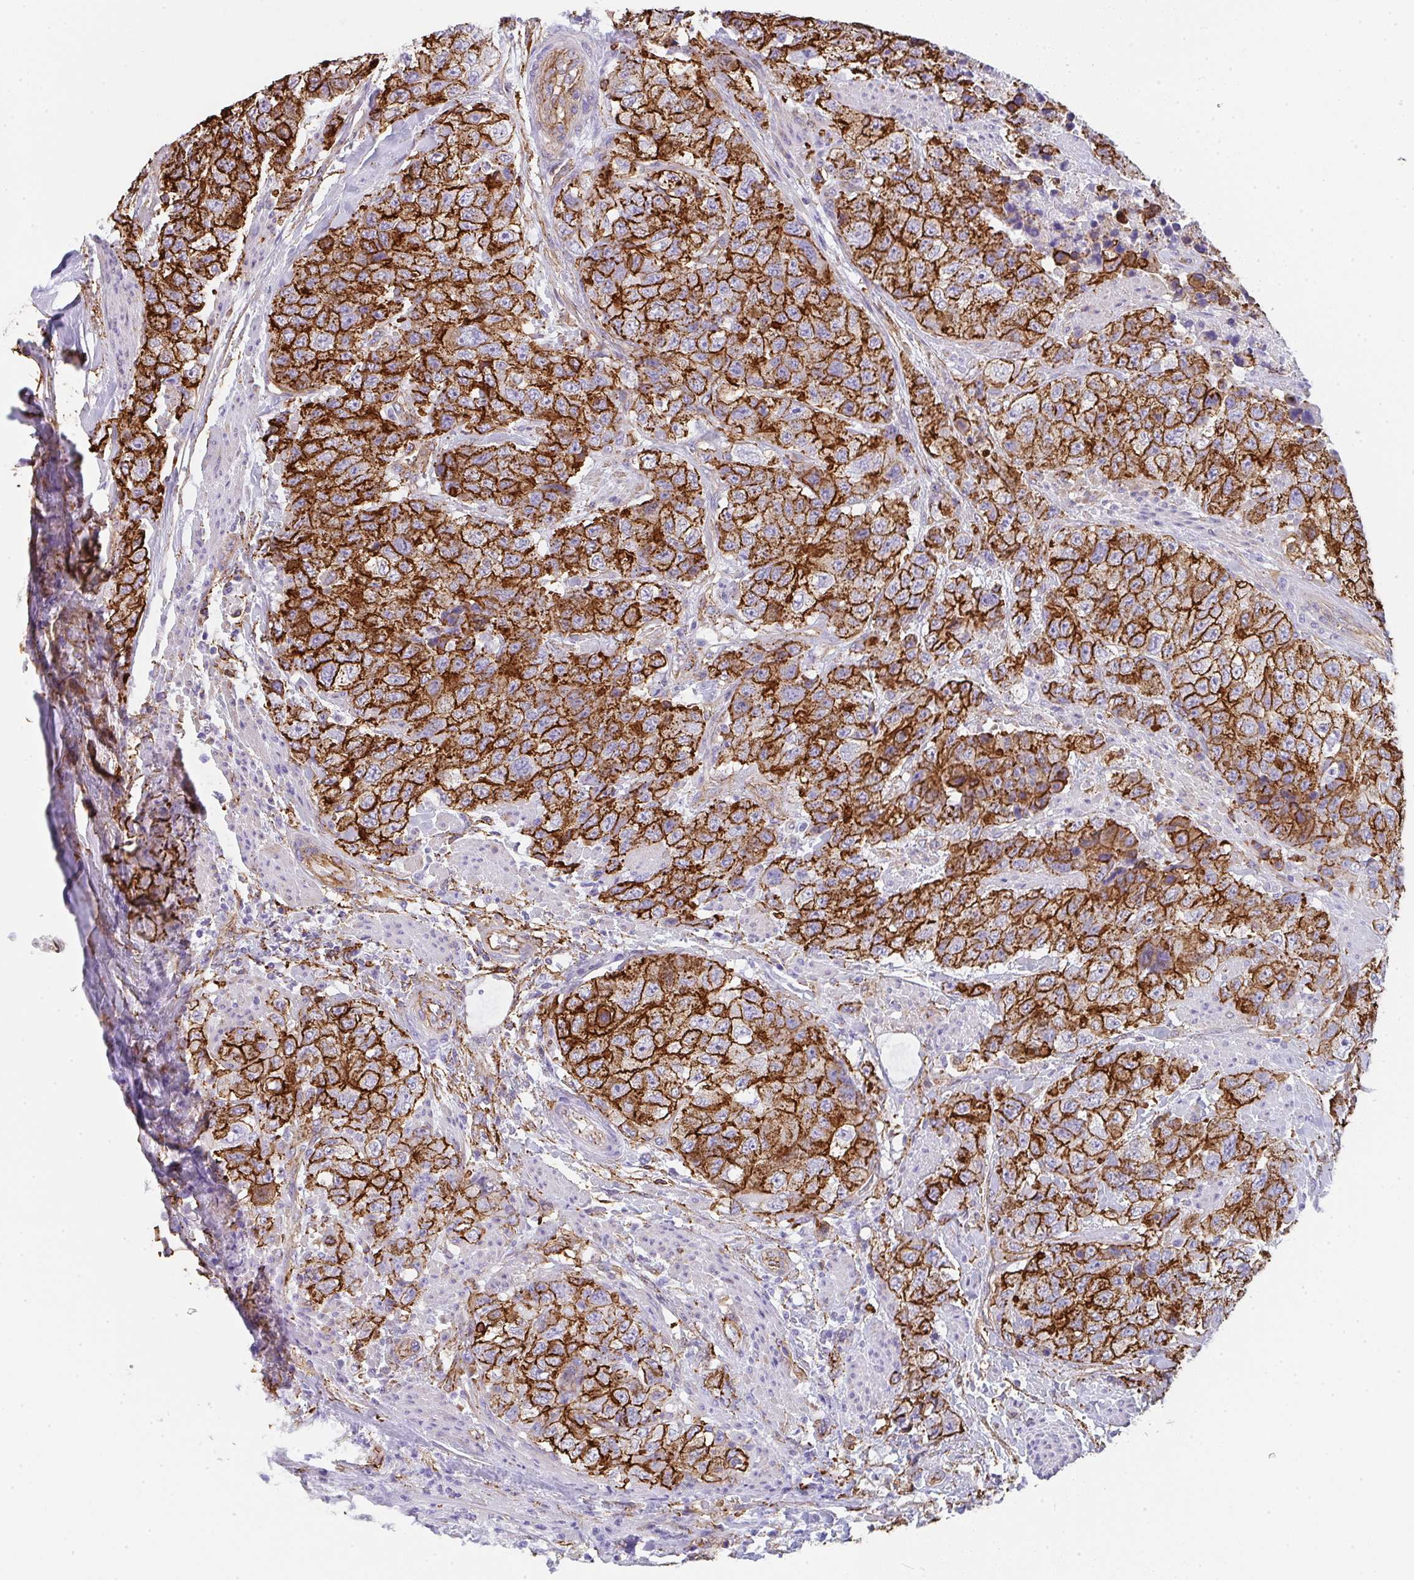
{"staining": {"intensity": "strong", "quantity": ">75%", "location": "cytoplasmic/membranous"}, "tissue": "urothelial cancer", "cell_type": "Tumor cells", "image_type": "cancer", "snomed": [{"axis": "morphology", "description": "Urothelial carcinoma, High grade"}, {"axis": "topography", "description": "Urinary bladder"}], "caption": "Immunohistochemistry photomicrograph of neoplastic tissue: high-grade urothelial carcinoma stained using immunohistochemistry reveals high levels of strong protein expression localized specifically in the cytoplasmic/membranous of tumor cells, appearing as a cytoplasmic/membranous brown color.", "gene": "DBN1", "patient": {"sex": "female", "age": 78}}